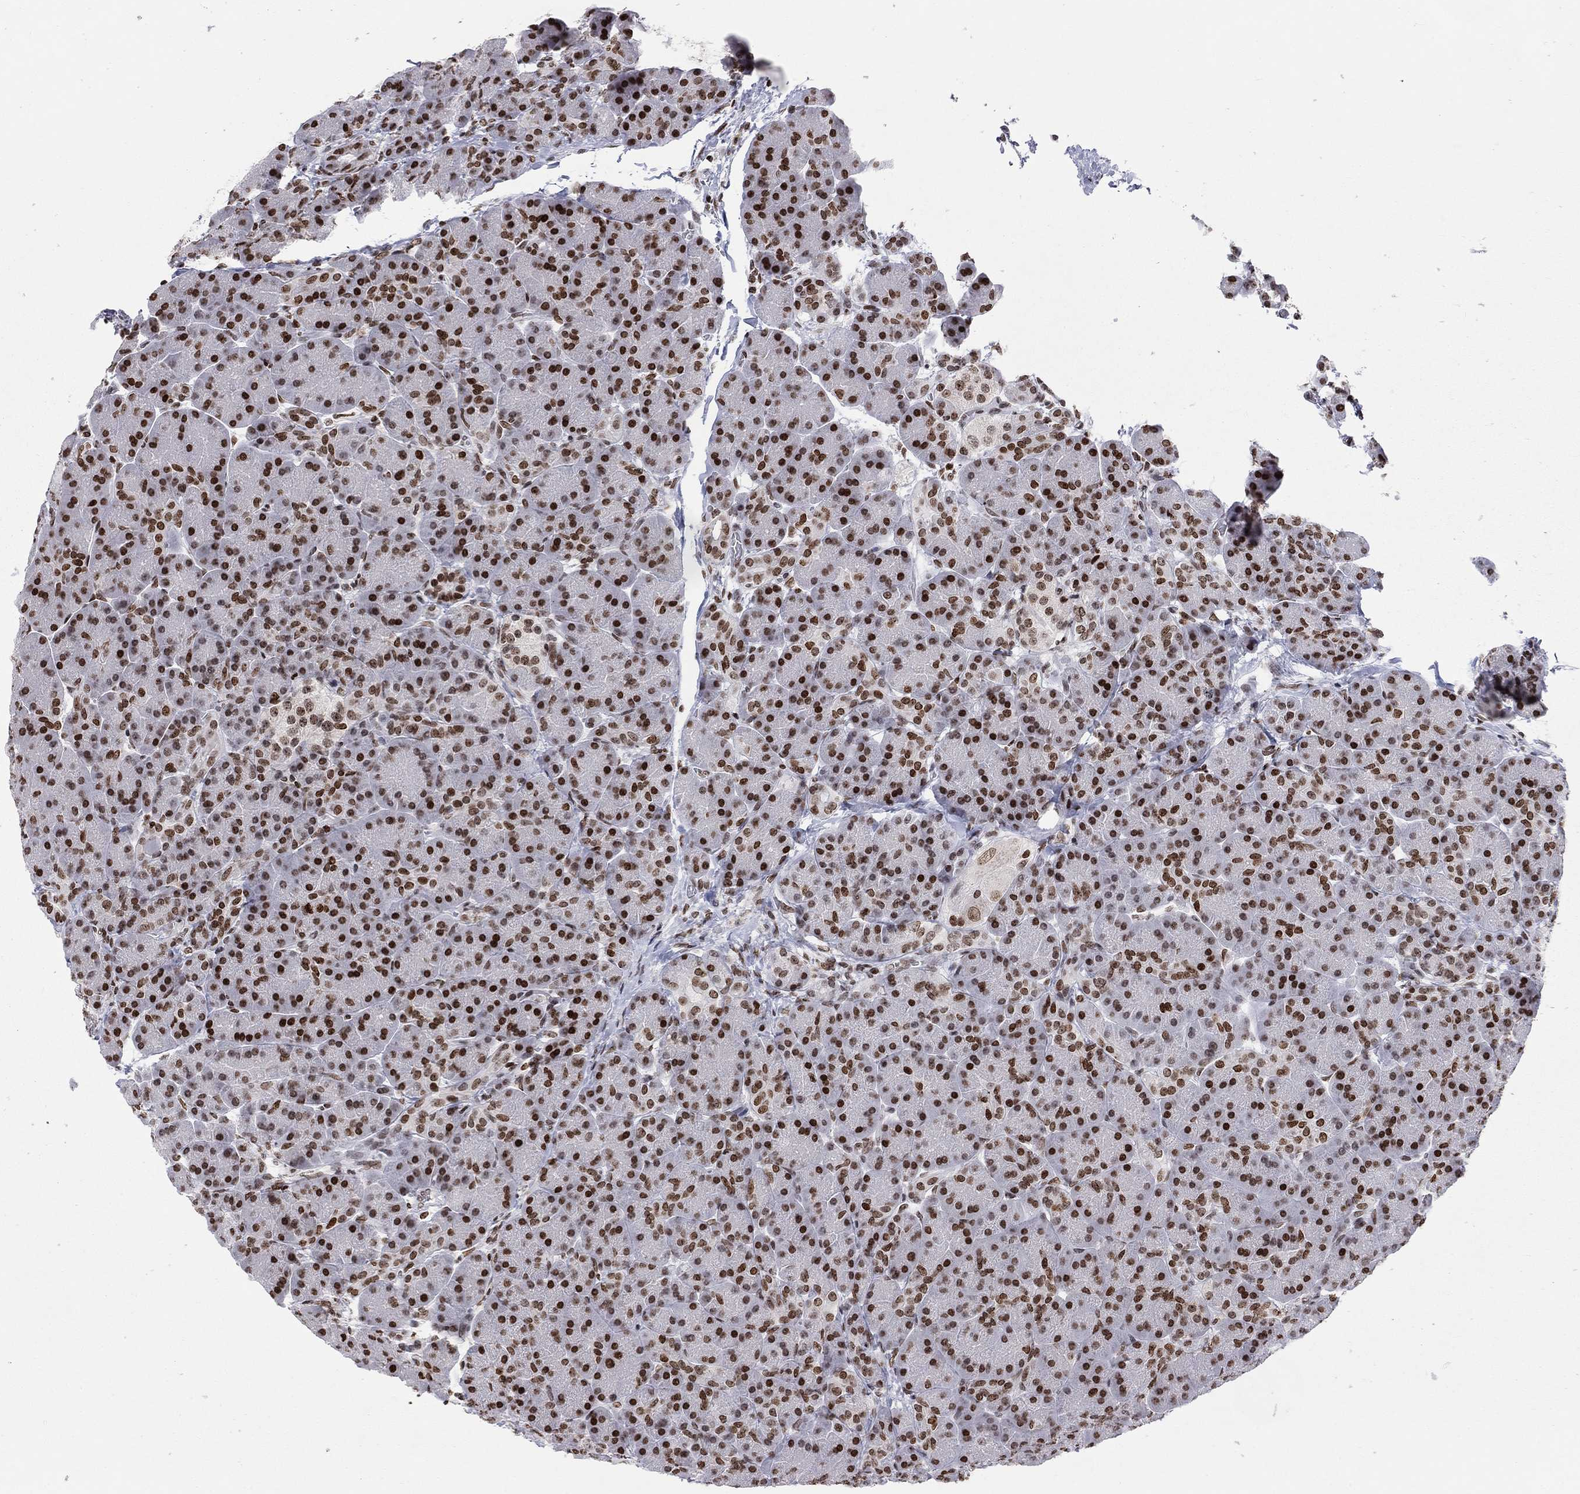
{"staining": {"intensity": "strong", "quantity": ">75%", "location": "nuclear"}, "tissue": "pancreas", "cell_type": "Exocrine glandular cells", "image_type": "normal", "snomed": [{"axis": "morphology", "description": "Normal tissue, NOS"}, {"axis": "topography", "description": "Pancreas"}], "caption": "Normal pancreas was stained to show a protein in brown. There is high levels of strong nuclear positivity in about >75% of exocrine glandular cells. The protein is shown in brown color, while the nuclei are stained blue.", "gene": "H2AX", "patient": {"sex": "female", "age": 63}}